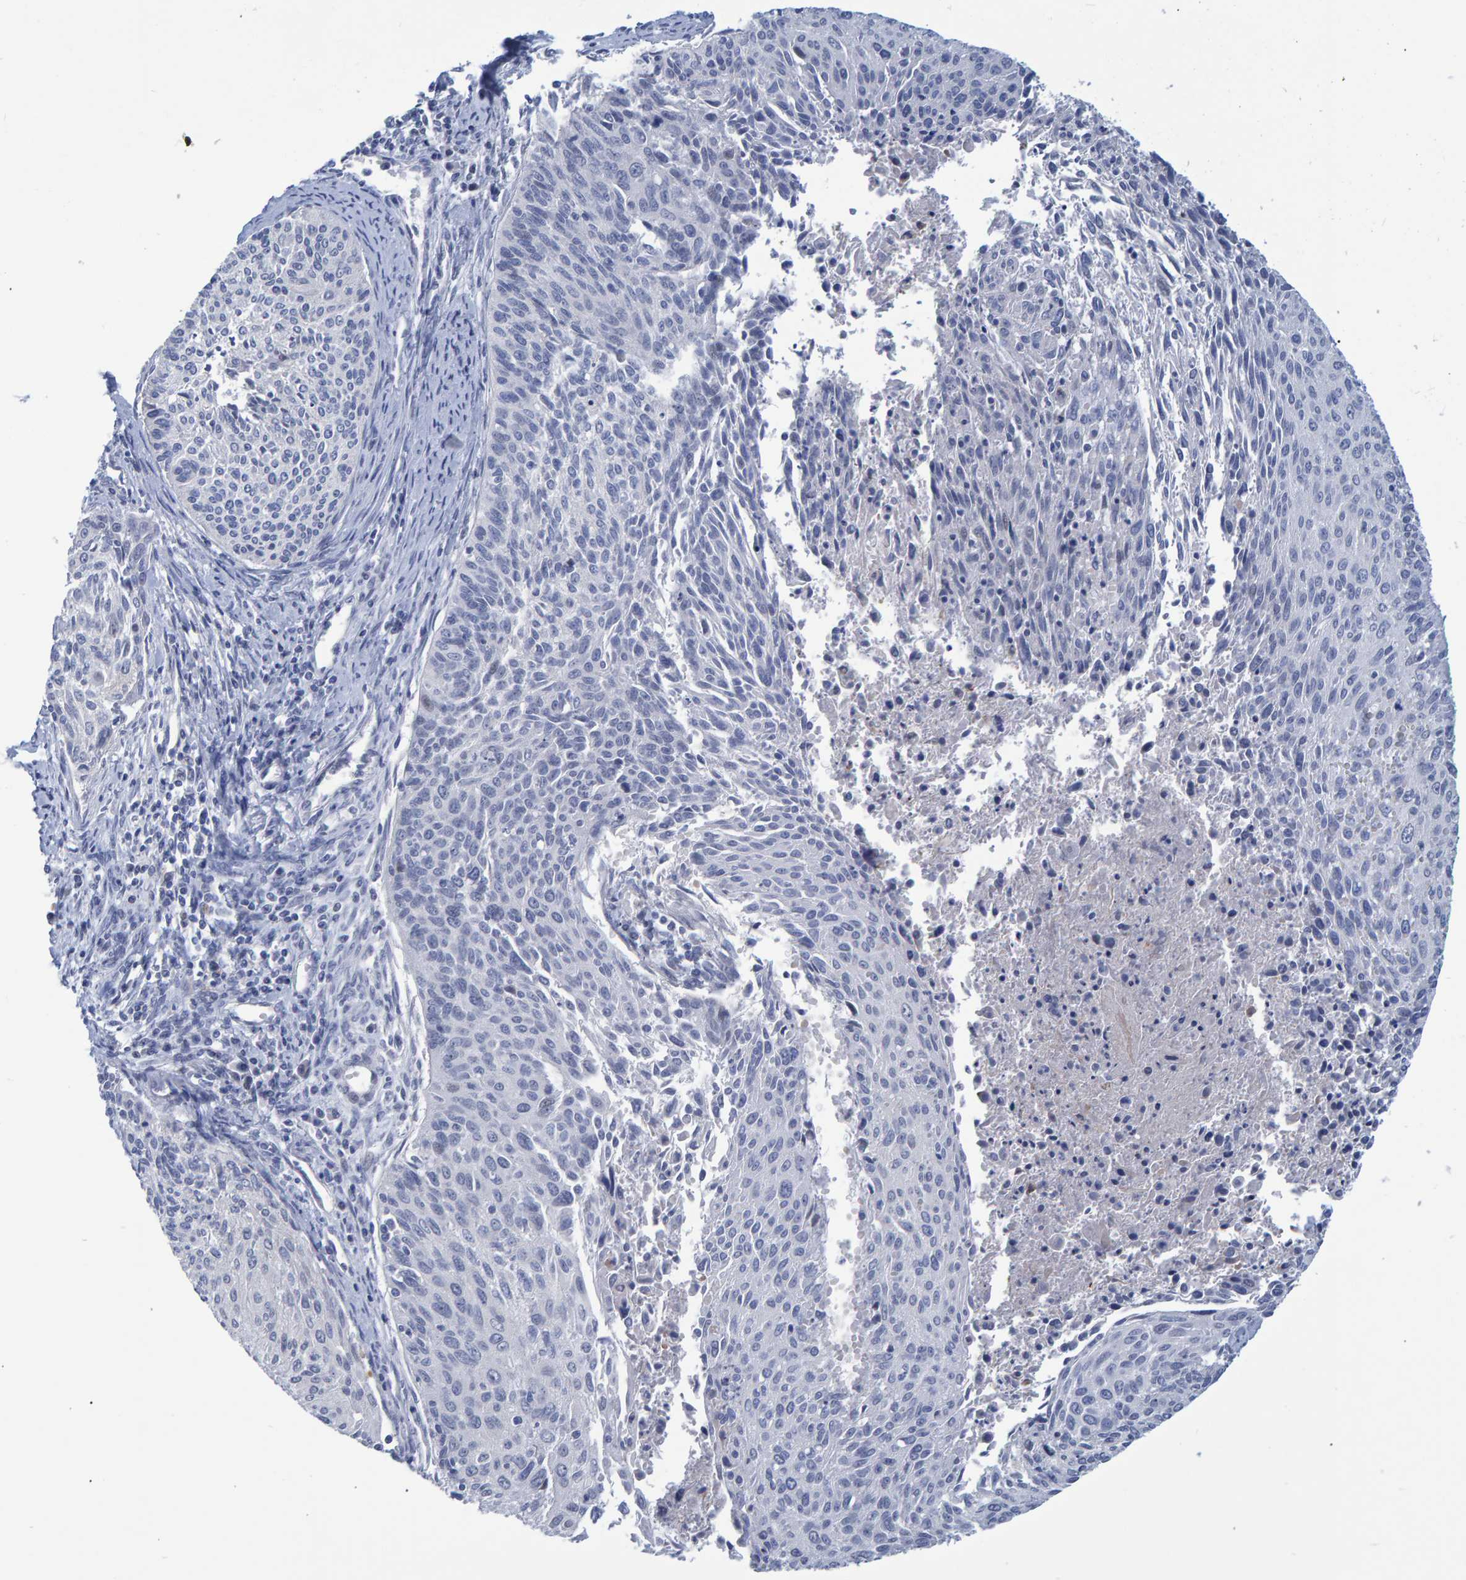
{"staining": {"intensity": "negative", "quantity": "none", "location": "none"}, "tissue": "cervical cancer", "cell_type": "Tumor cells", "image_type": "cancer", "snomed": [{"axis": "morphology", "description": "Squamous cell carcinoma, NOS"}, {"axis": "topography", "description": "Cervix"}], "caption": "Immunohistochemical staining of cervical cancer exhibits no significant expression in tumor cells. (Brightfield microscopy of DAB immunohistochemistry (IHC) at high magnification).", "gene": "PROCA1", "patient": {"sex": "female", "age": 55}}